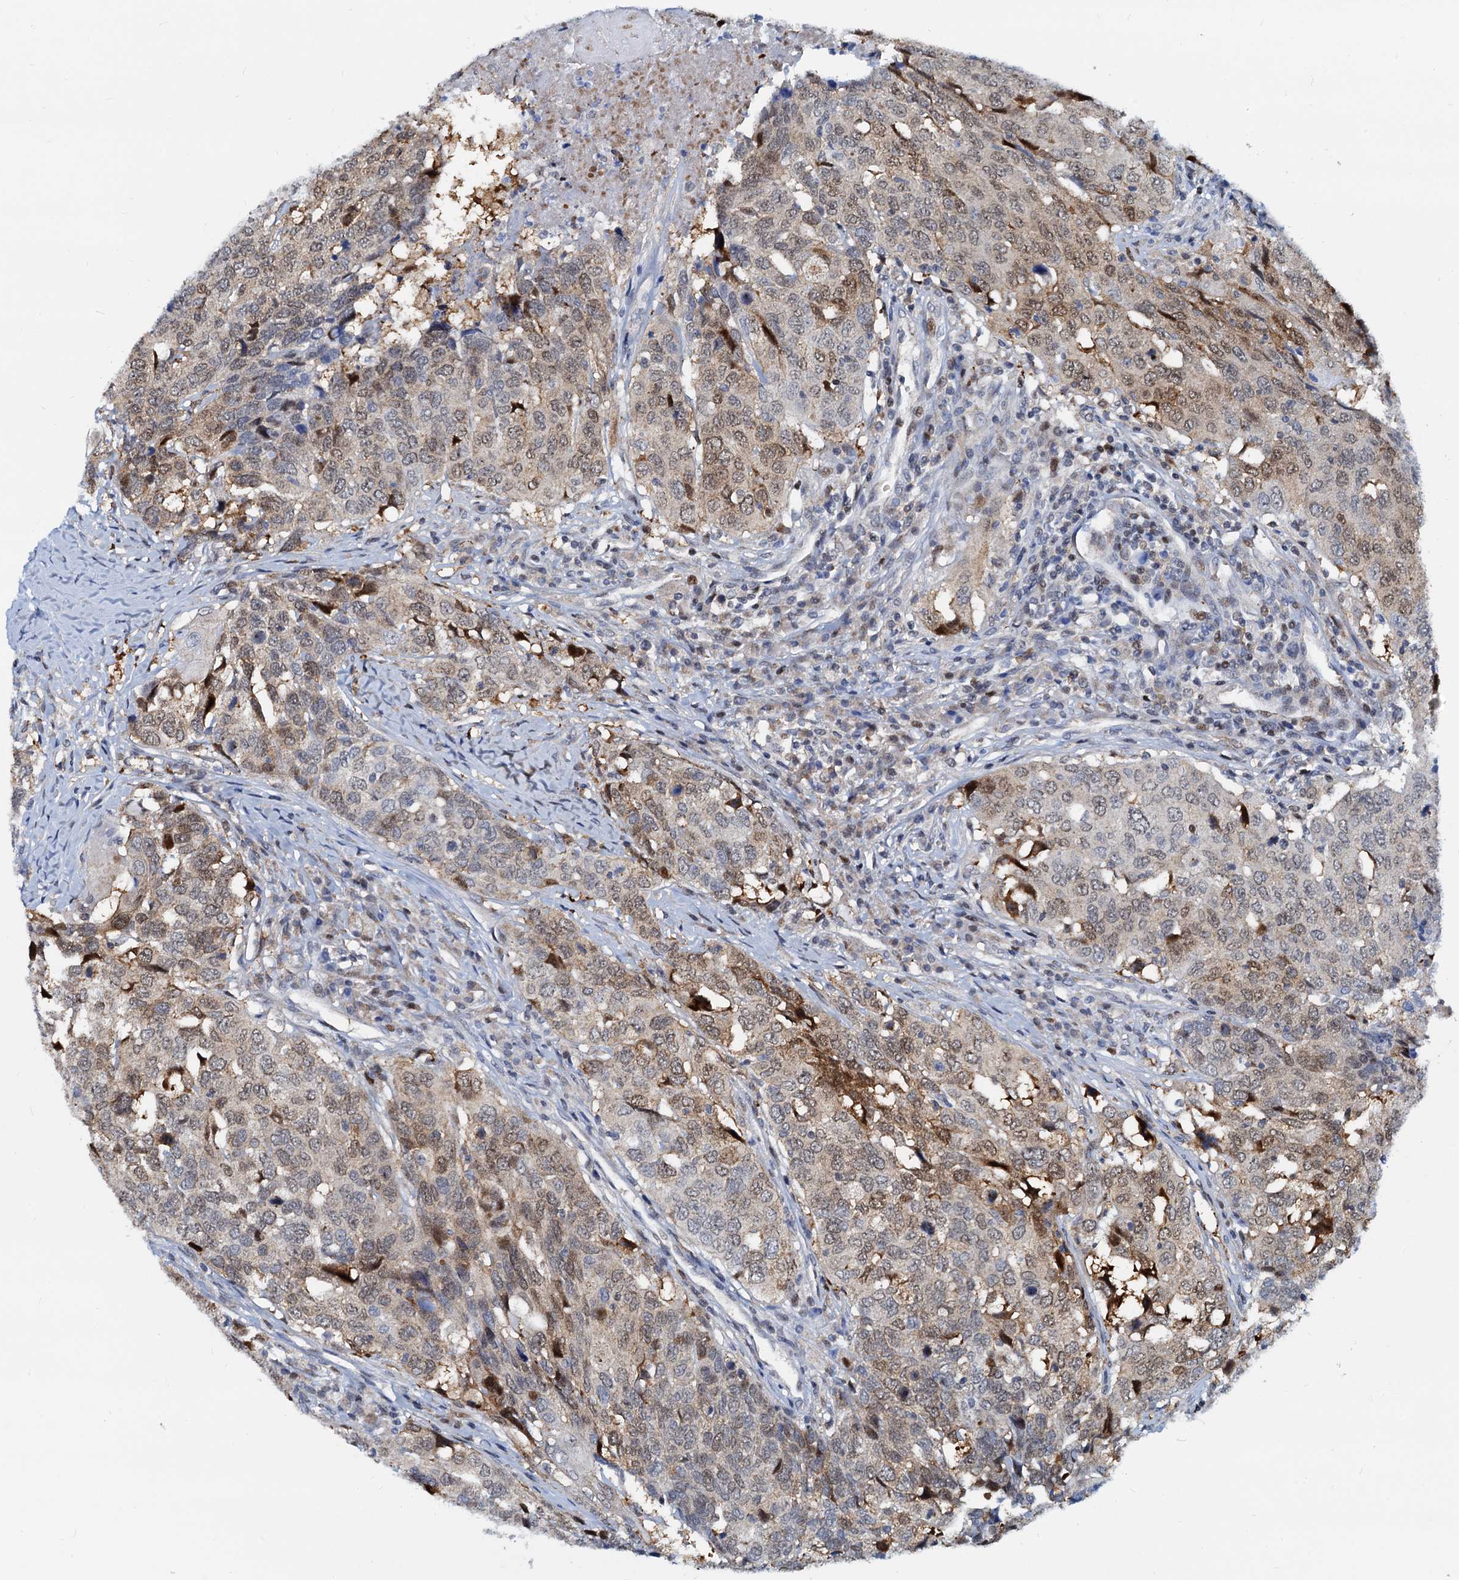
{"staining": {"intensity": "weak", "quantity": ">75%", "location": "cytoplasmic/membranous,nuclear"}, "tissue": "head and neck cancer", "cell_type": "Tumor cells", "image_type": "cancer", "snomed": [{"axis": "morphology", "description": "Squamous cell carcinoma, NOS"}, {"axis": "topography", "description": "Head-Neck"}], "caption": "The micrograph shows staining of head and neck squamous cell carcinoma, revealing weak cytoplasmic/membranous and nuclear protein staining (brown color) within tumor cells.", "gene": "PTGES3", "patient": {"sex": "male", "age": 66}}